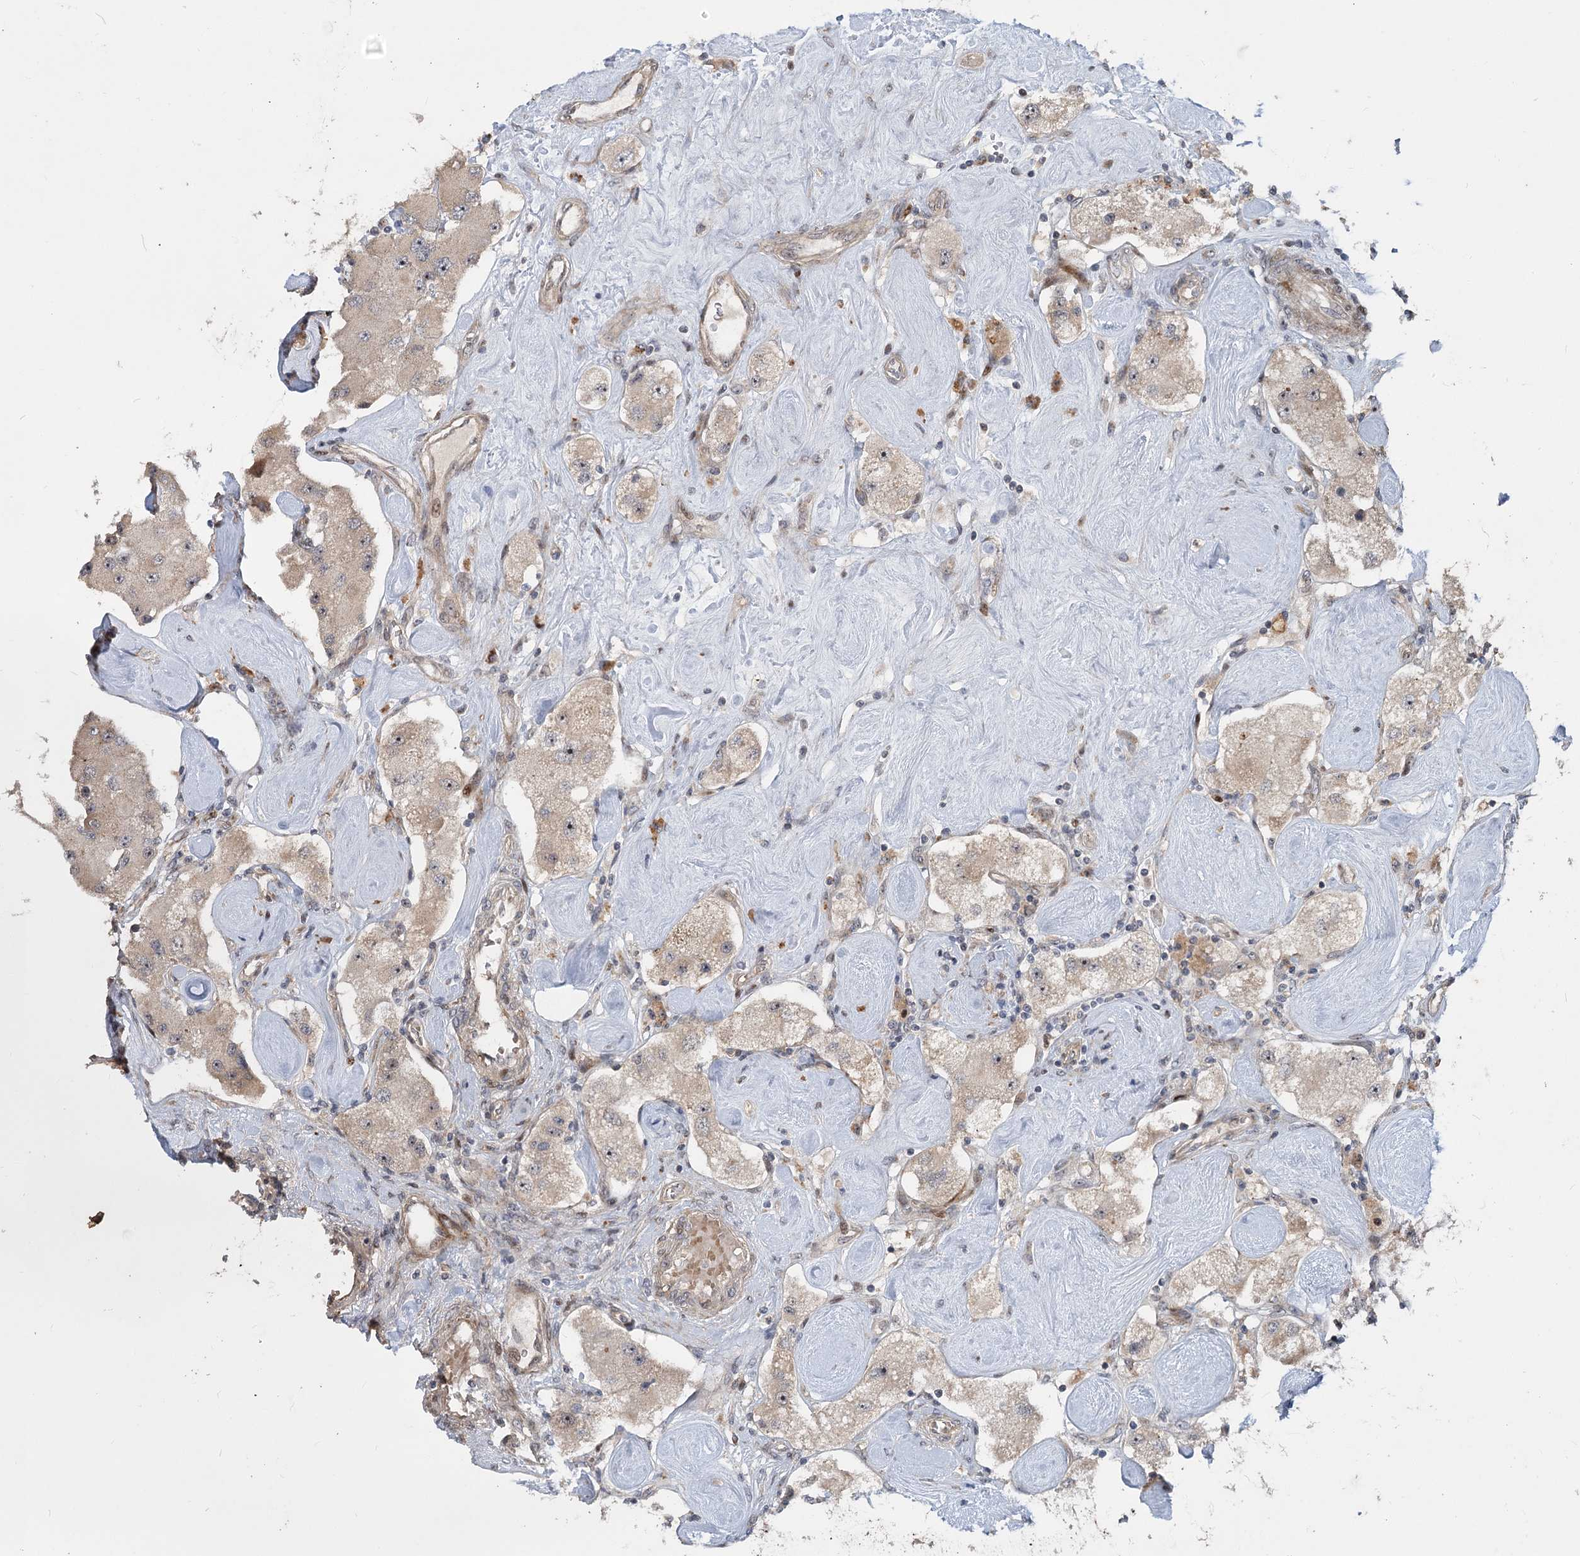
{"staining": {"intensity": "moderate", "quantity": "25%-75%", "location": "cytoplasmic/membranous"}, "tissue": "carcinoid", "cell_type": "Tumor cells", "image_type": "cancer", "snomed": [{"axis": "morphology", "description": "Carcinoid, malignant, NOS"}, {"axis": "topography", "description": "Pancreas"}], "caption": "Carcinoid stained with DAB (3,3'-diaminobenzidine) immunohistochemistry exhibits medium levels of moderate cytoplasmic/membranous staining in approximately 25%-75% of tumor cells. The protein of interest is stained brown, and the nuclei are stained in blue (DAB (3,3'-diaminobenzidine) IHC with brightfield microscopy, high magnification).", "gene": "PIK3C2A", "patient": {"sex": "male", "age": 41}}